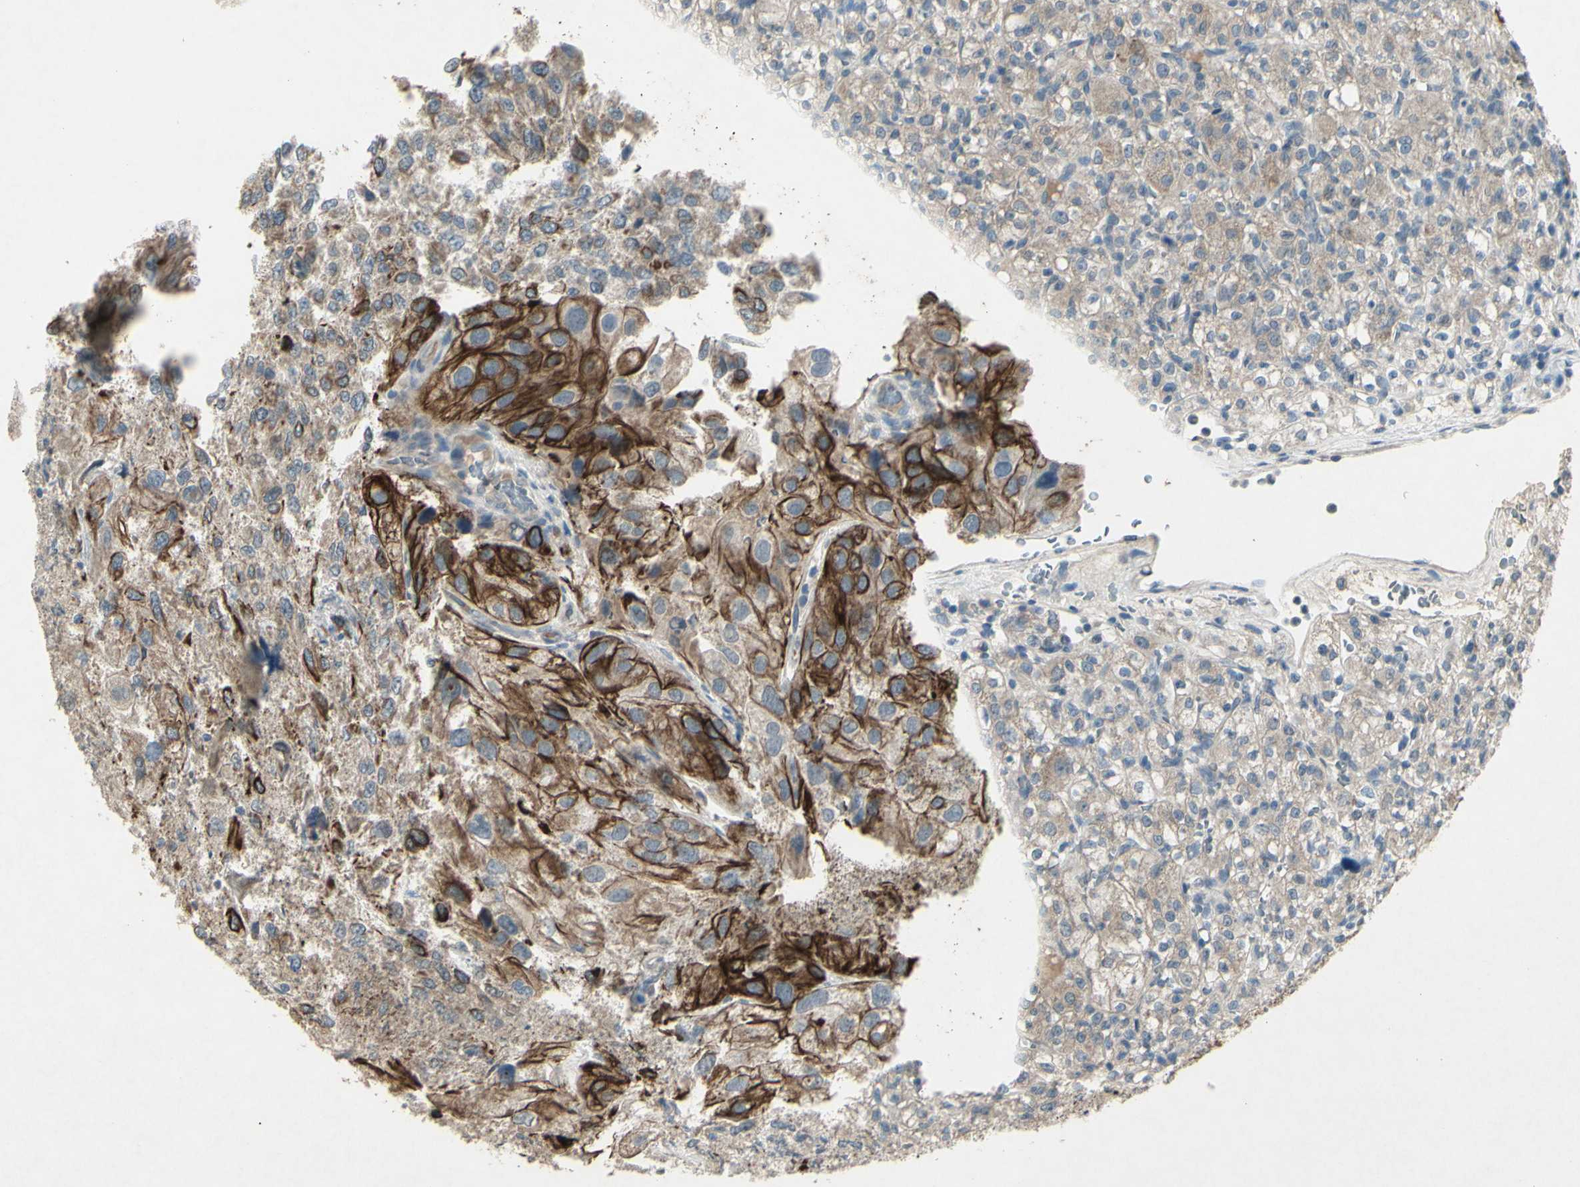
{"staining": {"intensity": "strong", "quantity": "25%-75%", "location": "cytoplasmic/membranous"}, "tissue": "renal cancer", "cell_type": "Tumor cells", "image_type": "cancer", "snomed": [{"axis": "morphology", "description": "Normal tissue, NOS"}, {"axis": "morphology", "description": "Adenocarcinoma, NOS"}, {"axis": "topography", "description": "Kidney"}], "caption": "Renal cancer stained with DAB IHC shows high levels of strong cytoplasmic/membranous expression in about 25%-75% of tumor cells.", "gene": "TIMM21", "patient": {"sex": "female", "age": 72}}